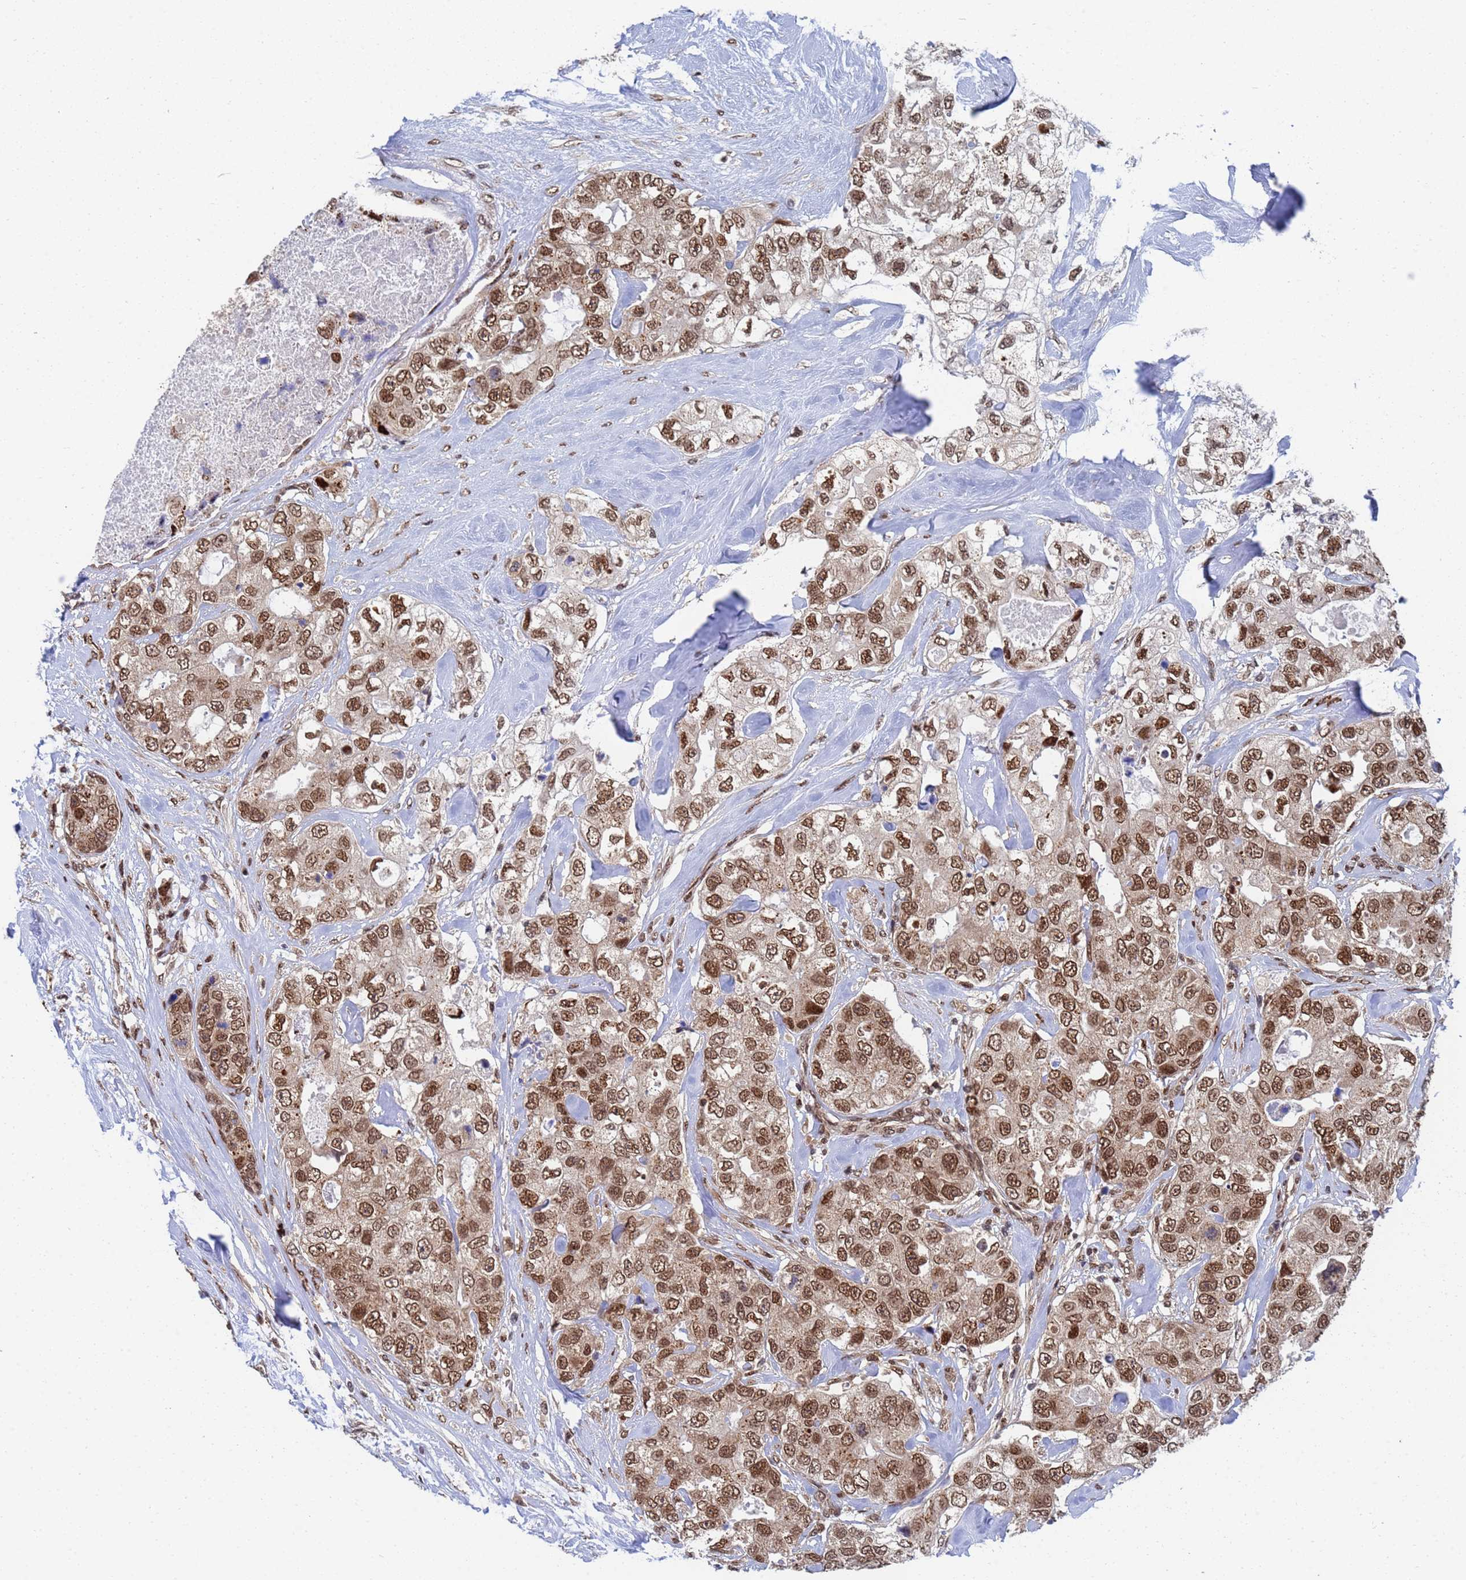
{"staining": {"intensity": "moderate", "quantity": ">75%", "location": "nuclear"}, "tissue": "breast cancer", "cell_type": "Tumor cells", "image_type": "cancer", "snomed": [{"axis": "morphology", "description": "Duct carcinoma"}, {"axis": "topography", "description": "Breast"}], "caption": "Immunohistochemistry micrograph of neoplastic tissue: intraductal carcinoma (breast) stained using immunohistochemistry reveals medium levels of moderate protein expression localized specifically in the nuclear of tumor cells, appearing as a nuclear brown color.", "gene": "AP5Z1", "patient": {"sex": "female", "age": 62}}